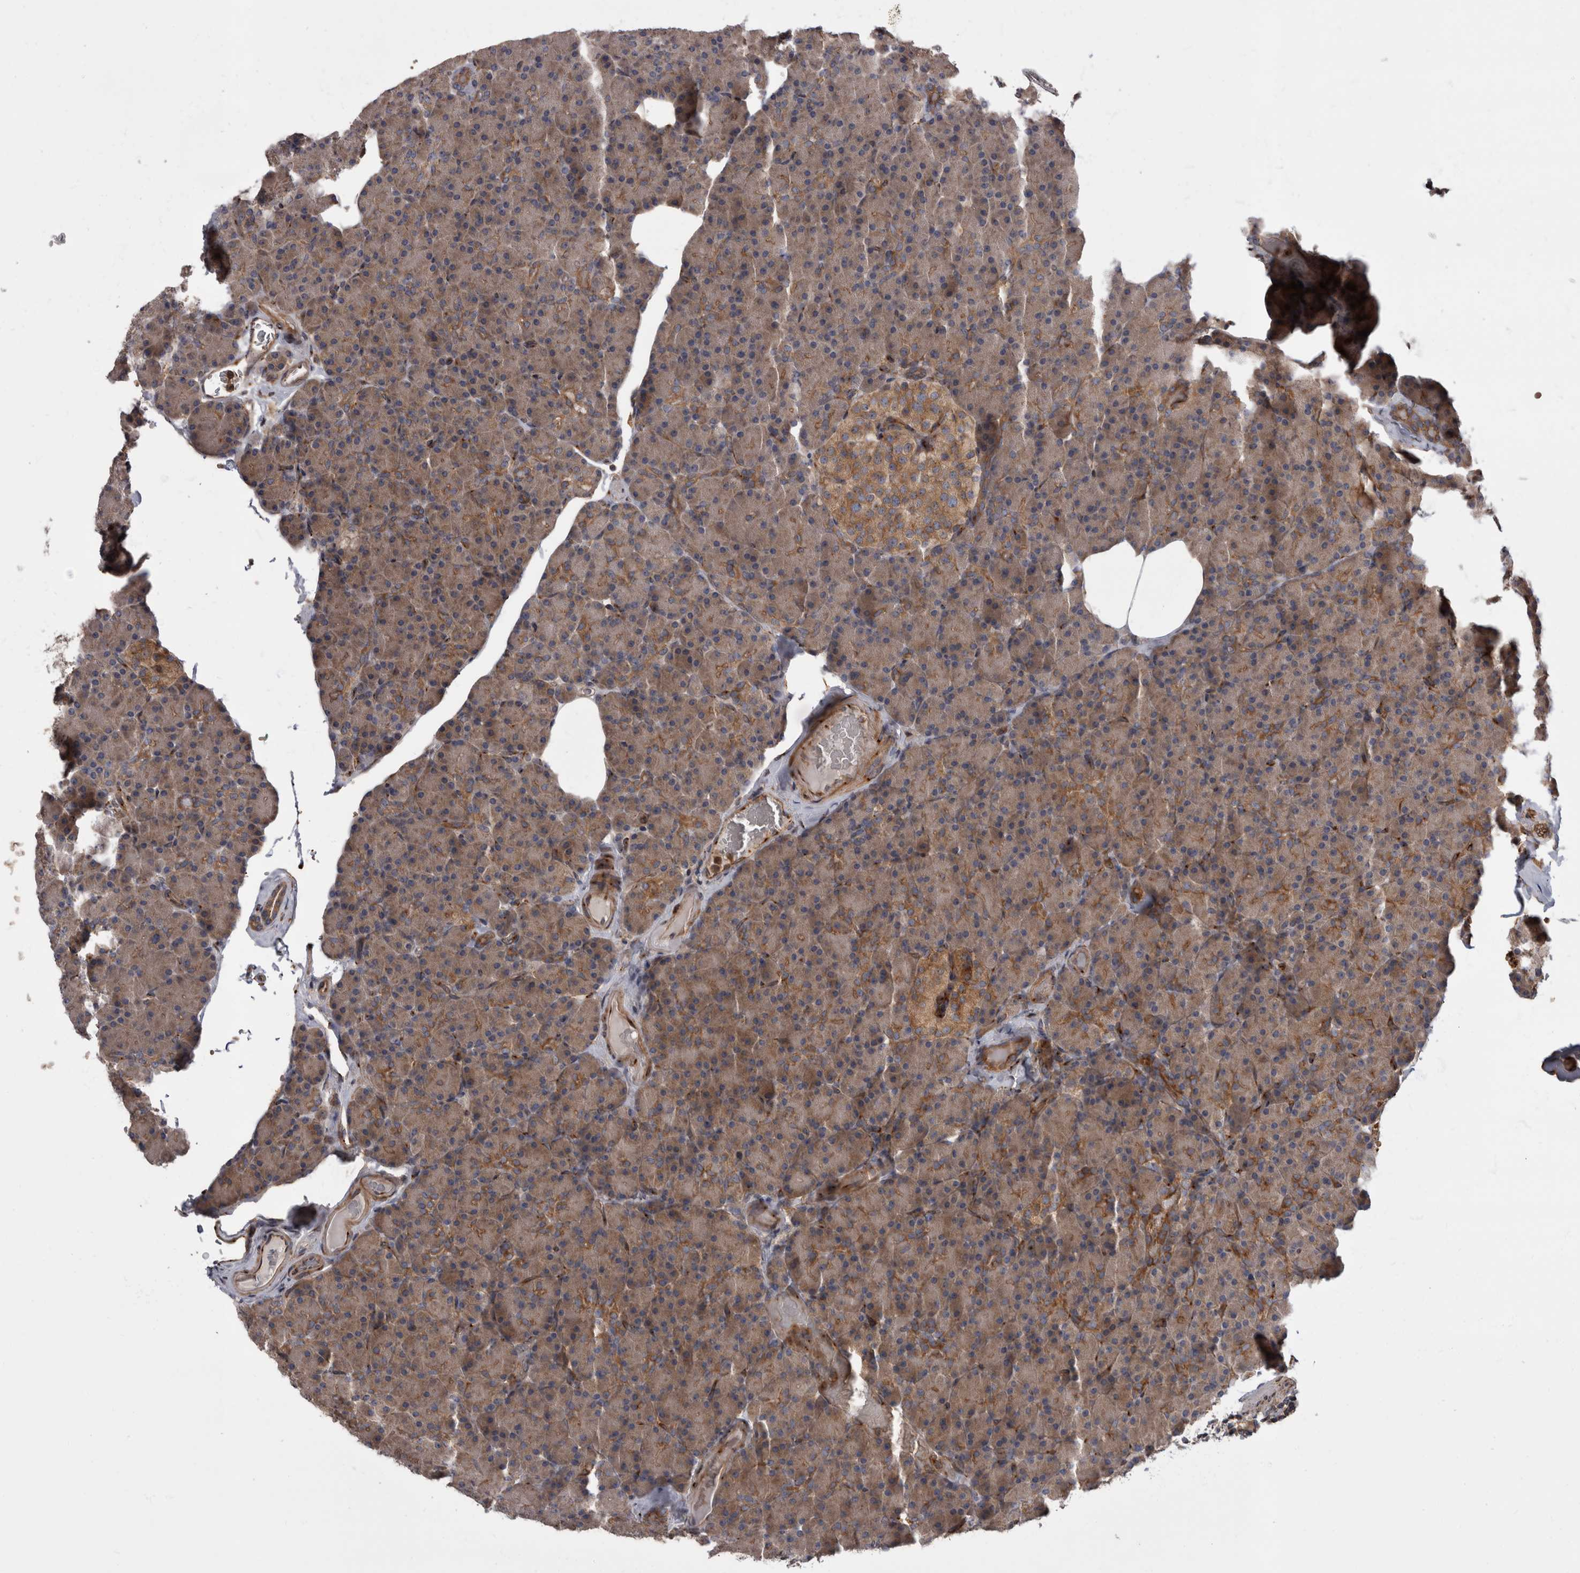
{"staining": {"intensity": "moderate", "quantity": "25%-75%", "location": "cytoplasmic/membranous"}, "tissue": "pancreas", "cell_type": "Exocrine glandular cells", "image_type": "normal", "snomed": [{"axis": "morphology", "description": "Normal tissue, NOS"}, {"axis": "topography", "description": "Pancreas"}], "caption": "This image reveals benign pancreas stained with IHC to label a protein in brown. The cytoplasmic/membranous of exocrine glandular cells show moderate positivity for the protein. Nuclei are counter-stained blue.", "gene": "HOOK3", "patient": {"sex": "female", "age": 43}}